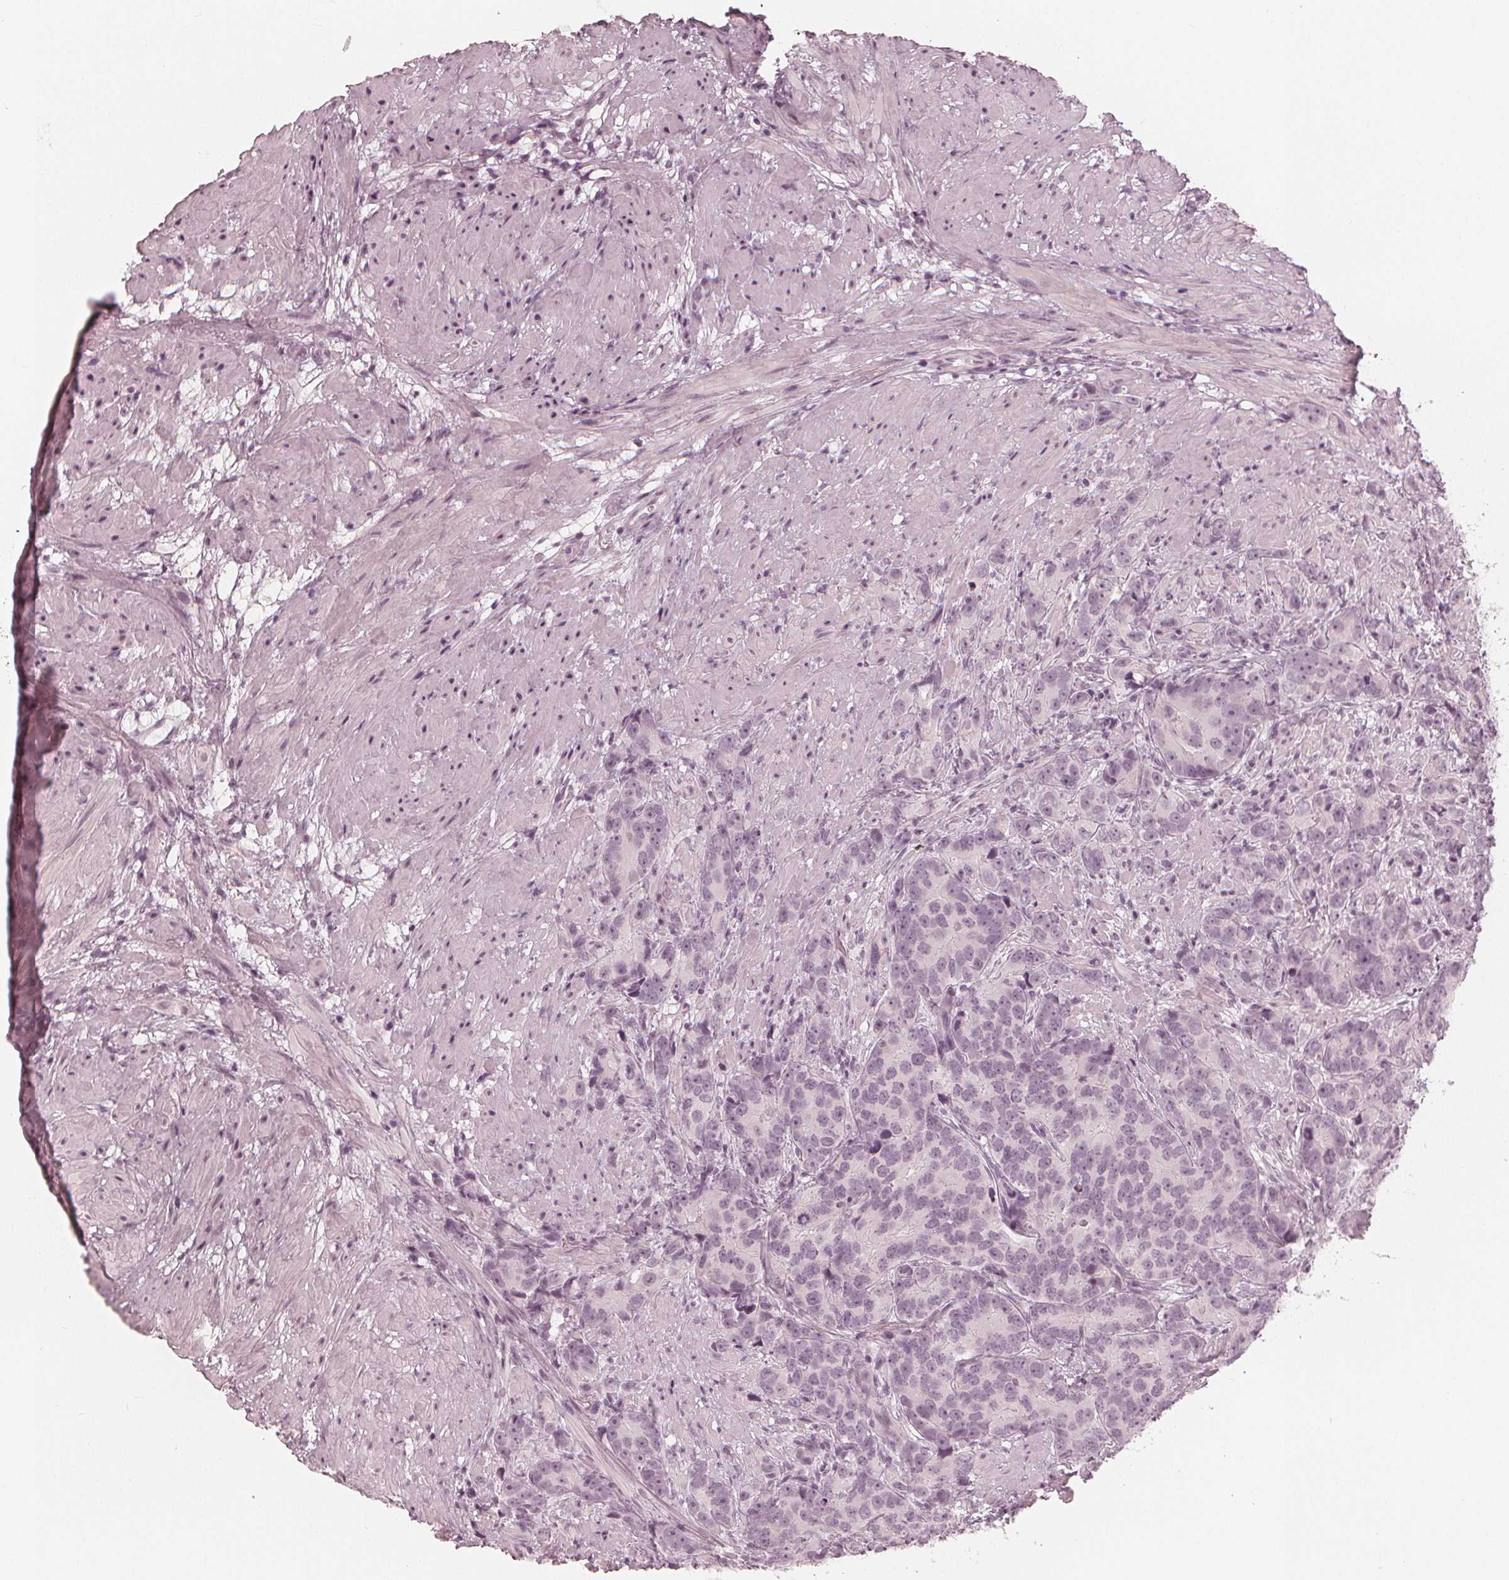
{"staining": {"intensity": "negative", "quantity": "none", "location": "none"}, "tissue": "prostate cancer", "cell_type": "Tumor cells", "image_type": "cancer", "snomed": [{"axis": "morphology", "description": "Adenocarcinoma, High grade"}, {"axis": "topography", "description": "Prostate"}], "caption": "Prostate adenocarcinoma (high-grade) was stained to show a protein in brown. There is no significant staining in tumor cells.", "gene": "PAEP", "patient": {"sex": "male", "age": 90}}